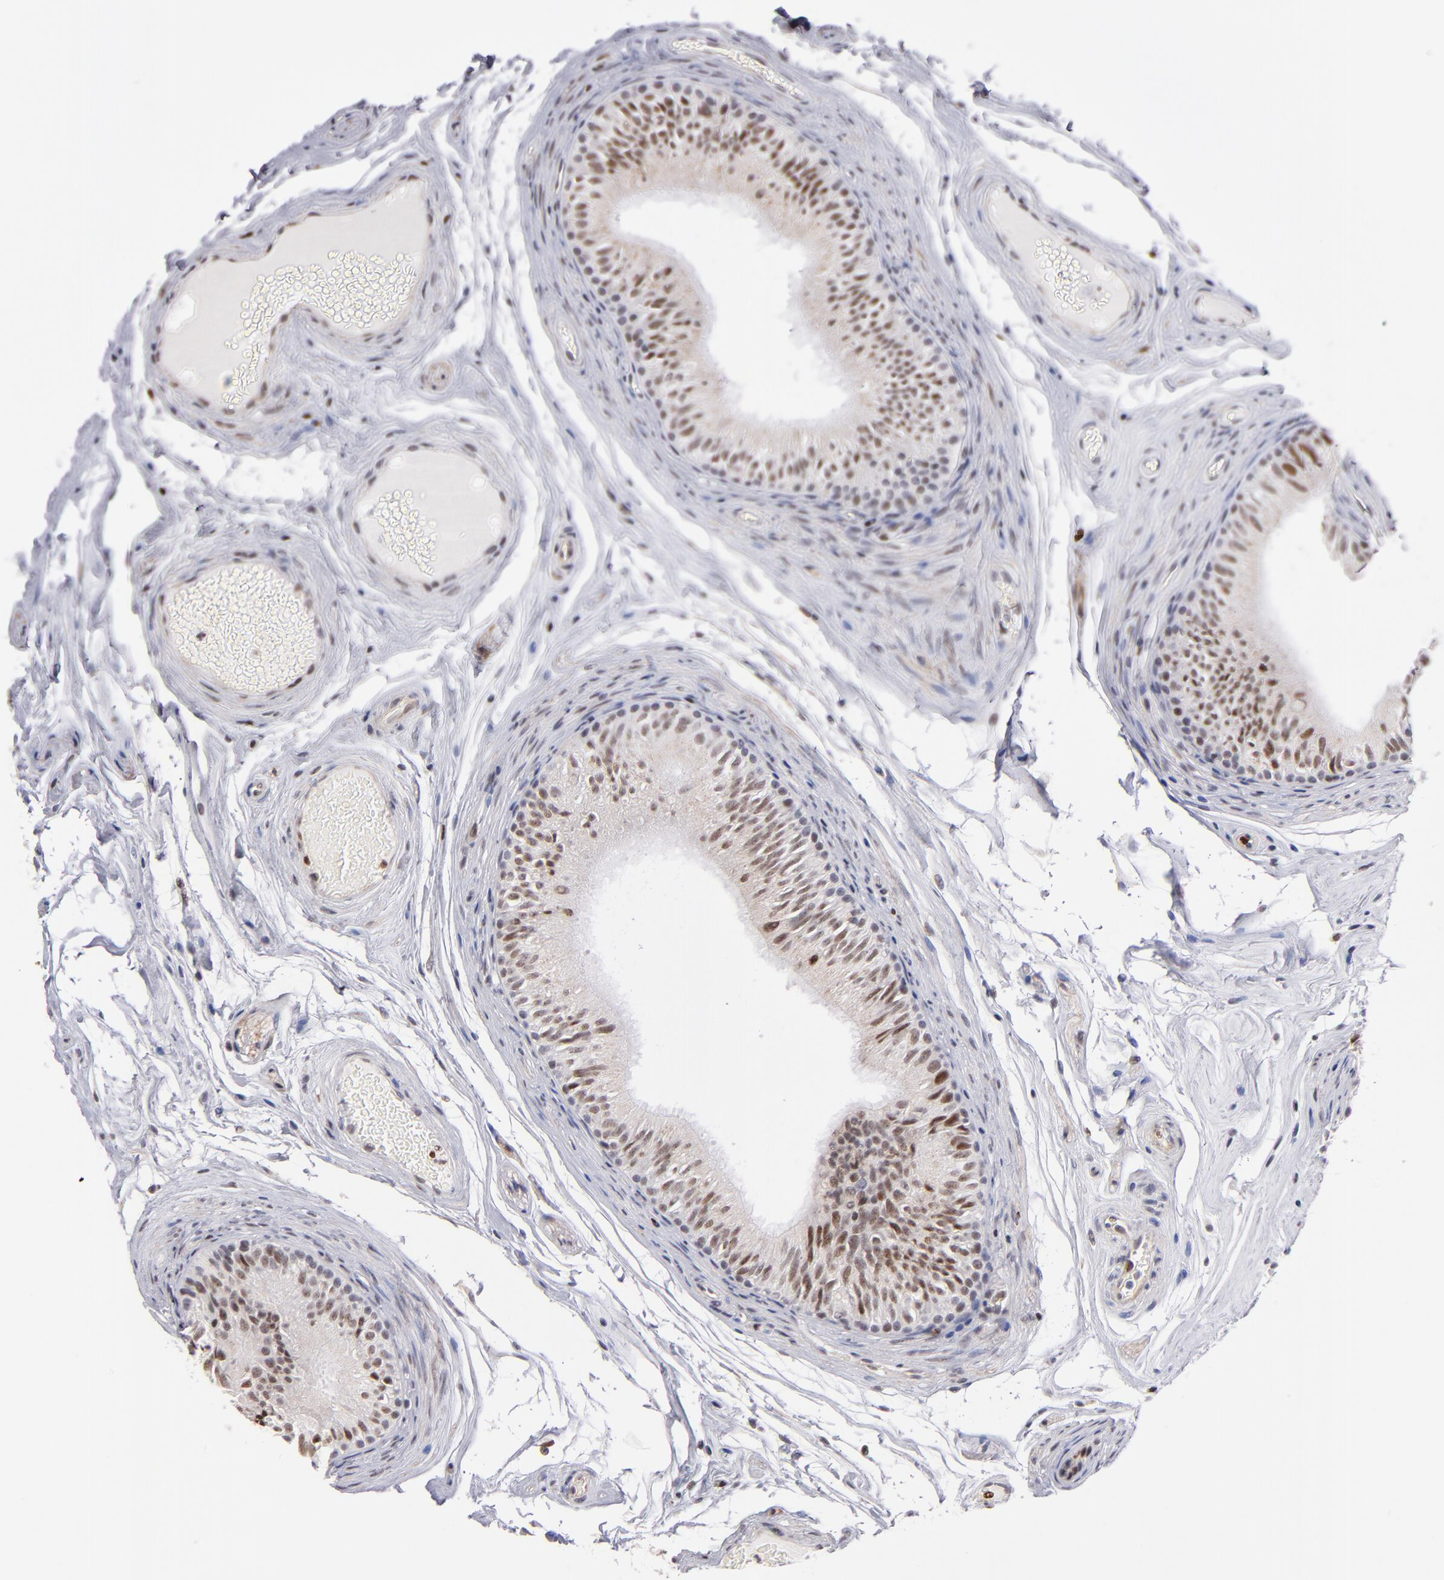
{"staining": {"intensity": "moderate", "quantity": "25%-75%", "location": "nuclear"}, "tissue": "epididymis", "cell_type": "Glandular cells", "image_type": "normal", "snomed": [{"axis": "morphology", "description": "Normal tissue, NOS"}, {"axis": "topography", "description": "Testis"}, {"axis": "topography", "description": "Epididymis"}], "caption": "Epididymis stained with immunohistochemistry reveals moderate nuclear expression in approximately 25%-75% of glandular cells.", "gene": "POLA1", "patient": {"sex": "male", "age": 36}}